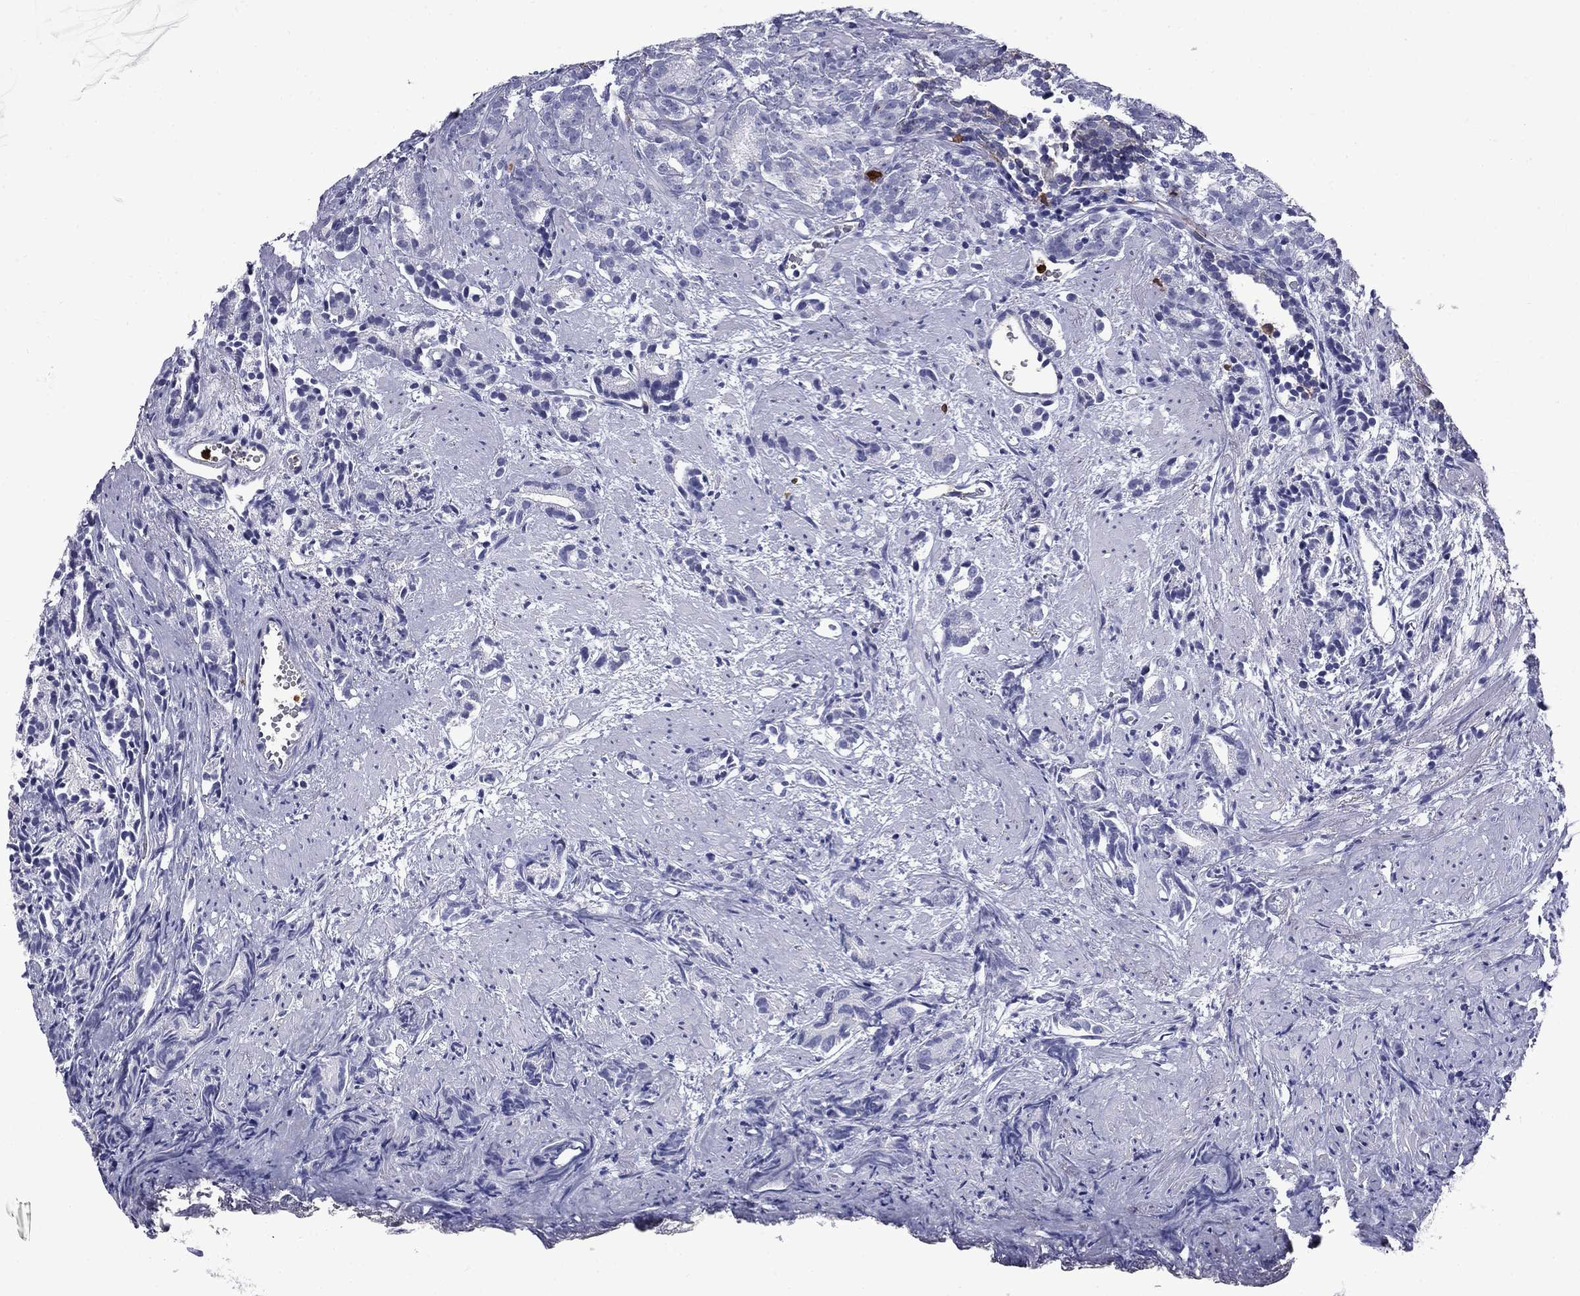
{"staining": {"intensity": "negative", "quantity": "none", "location": "none"}, "tissue": "prostate cancer", "cell_type": "Tumor cells", "image_type": "cancer", "snomed": [{"axis": "morphology", "description": "Adenocarcinoma, High grade"}, {"axis": "topography", "description": "Prostate"}], "caption": "There is no significant positivity in tumor cells of prostate cancer (high-grade adenocarcinoma).", "gene": "TRIM29", "patient": {"sex": "male", "age": 90}}